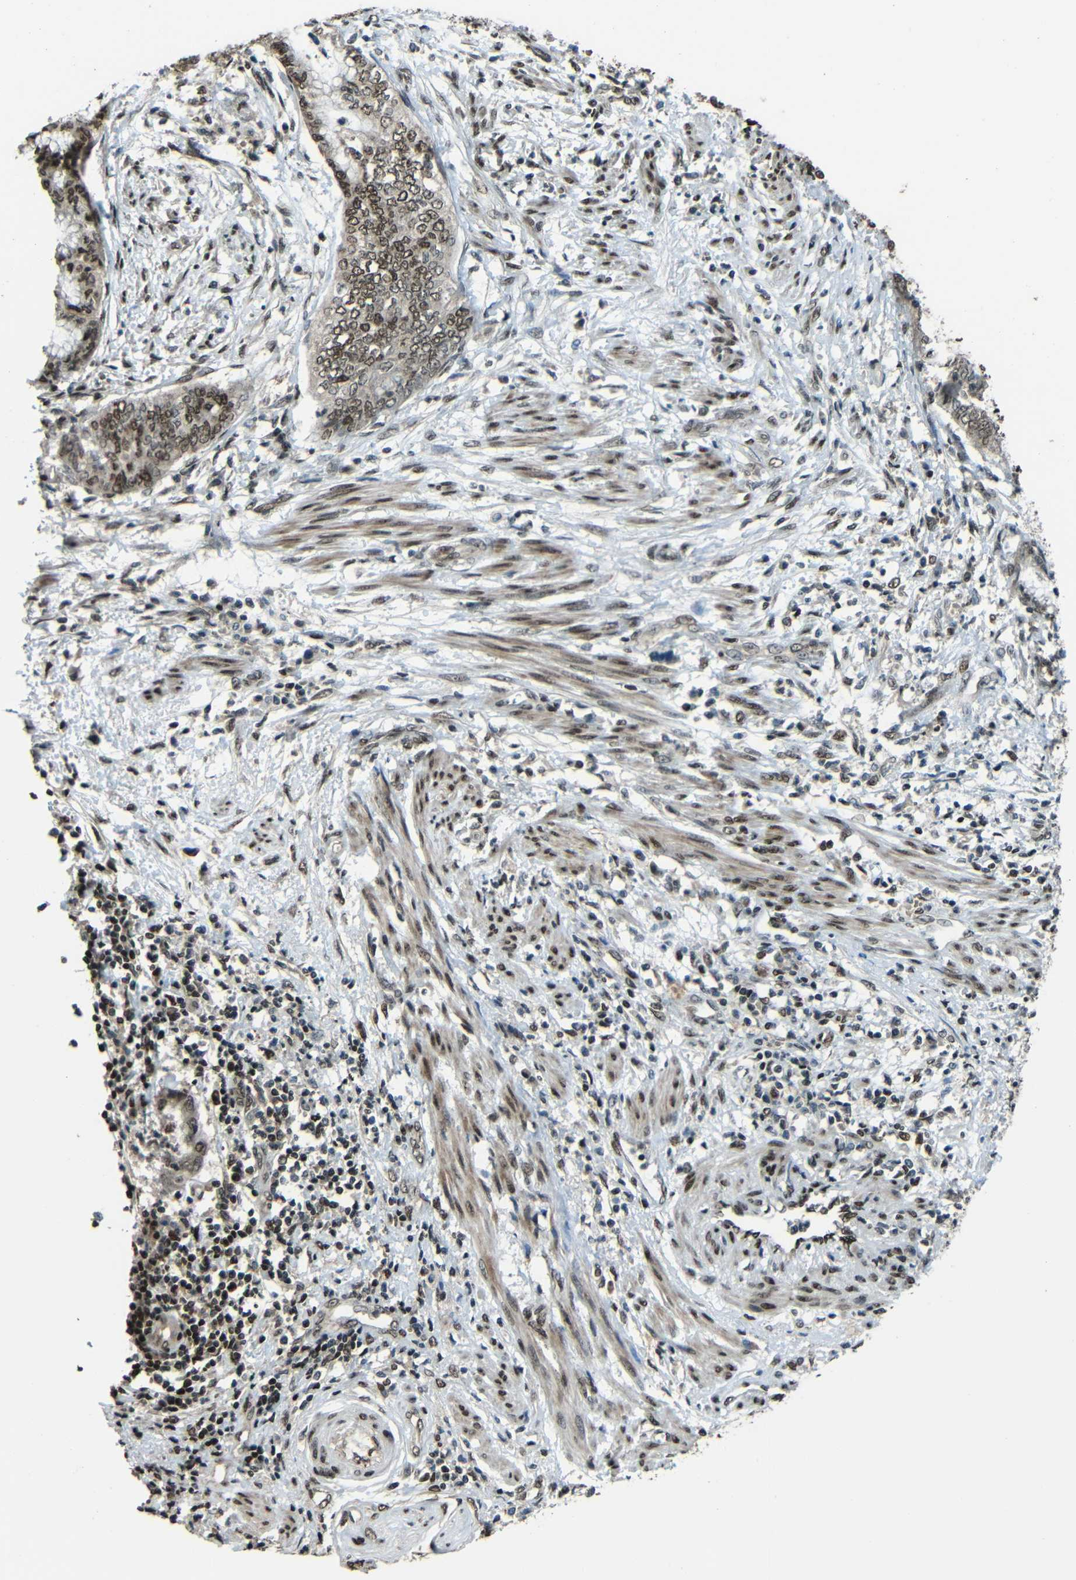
{"staining": {"intensity": "moderate", "quantity": ">75%", "location": "cytoplasmic/membranous,nuclear"}, "tissue": "endometrial cancer", "cell_type": "Tumor cells", "image_type": "cancer", "snomed": [{"axis": "morphology", "description": "Necrosis, NOS"}, {"axis": "morphology", "description": "Adenocarcinoma, NOS"}, {"axis": "topography", "description": "Endometrium"}], "caption": "Endometrial cancer stained for a protein (brown) exhibits moderate cytoplasmic/membranous and nuclear positive positivity in about >75% of tumor cells.", "gene": "PSIP1", "patient": {"sex": "female", "age": 79}}